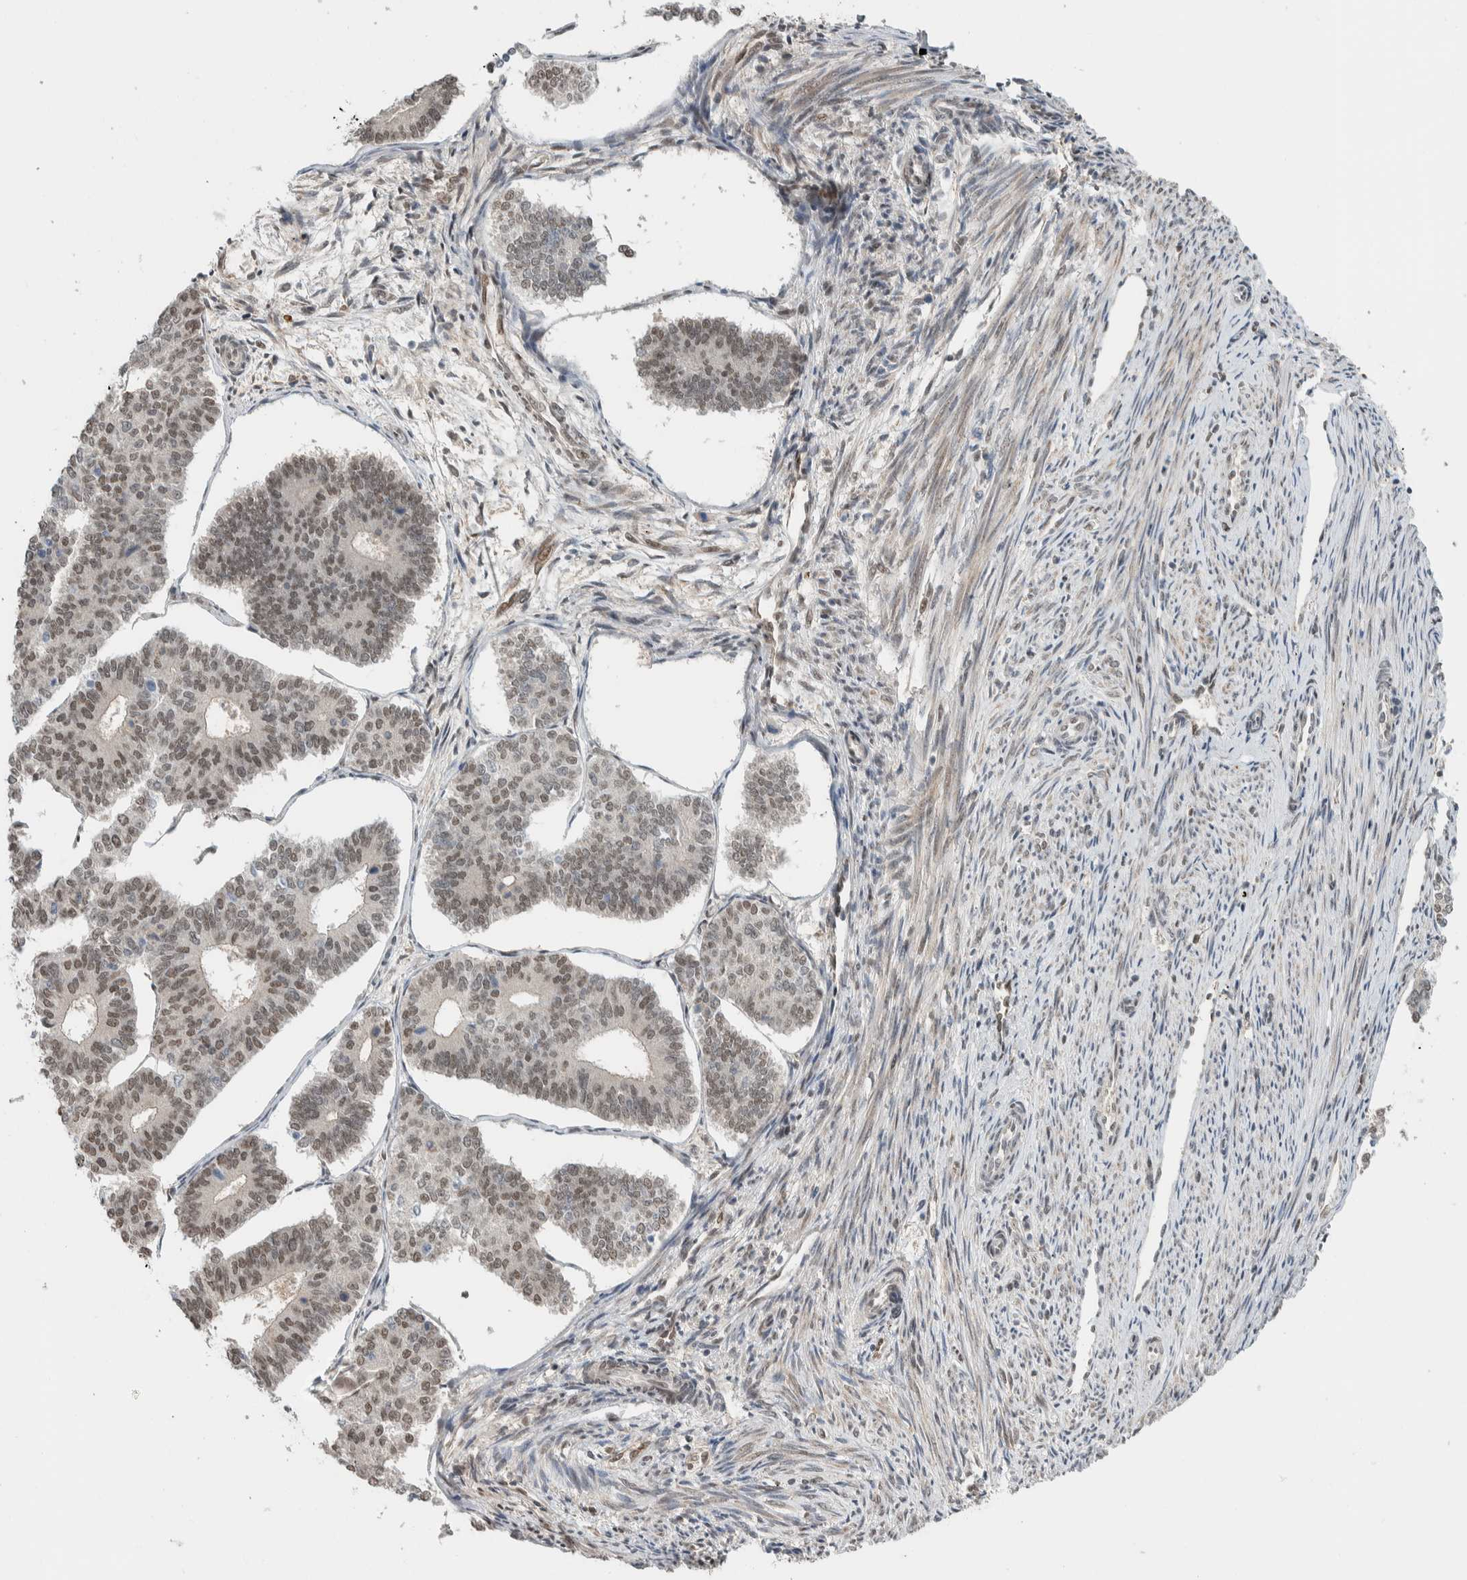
{"staining": {"intensity": "weak", "quantity": "25%-75%", "location": "nuclear"}, "tissue": "endometrial cancer", "cell_type": "Tumor cells", "image_type": "cancer", "snomed": [{"axis": "morphology", "description": "Adenocarcinoma, NOS"}, {"axis": "topography", "description": "Endometrium"}], "caption": "High-power microscopy captured an immunohistochemistry (IHC) image of adenocarcinoma (endometrial), revealing weak nuclear expression in about 25%-75% of tumor cells.", "gene": "TNRC18", "patient": {"sex": "female", "age": 70}}